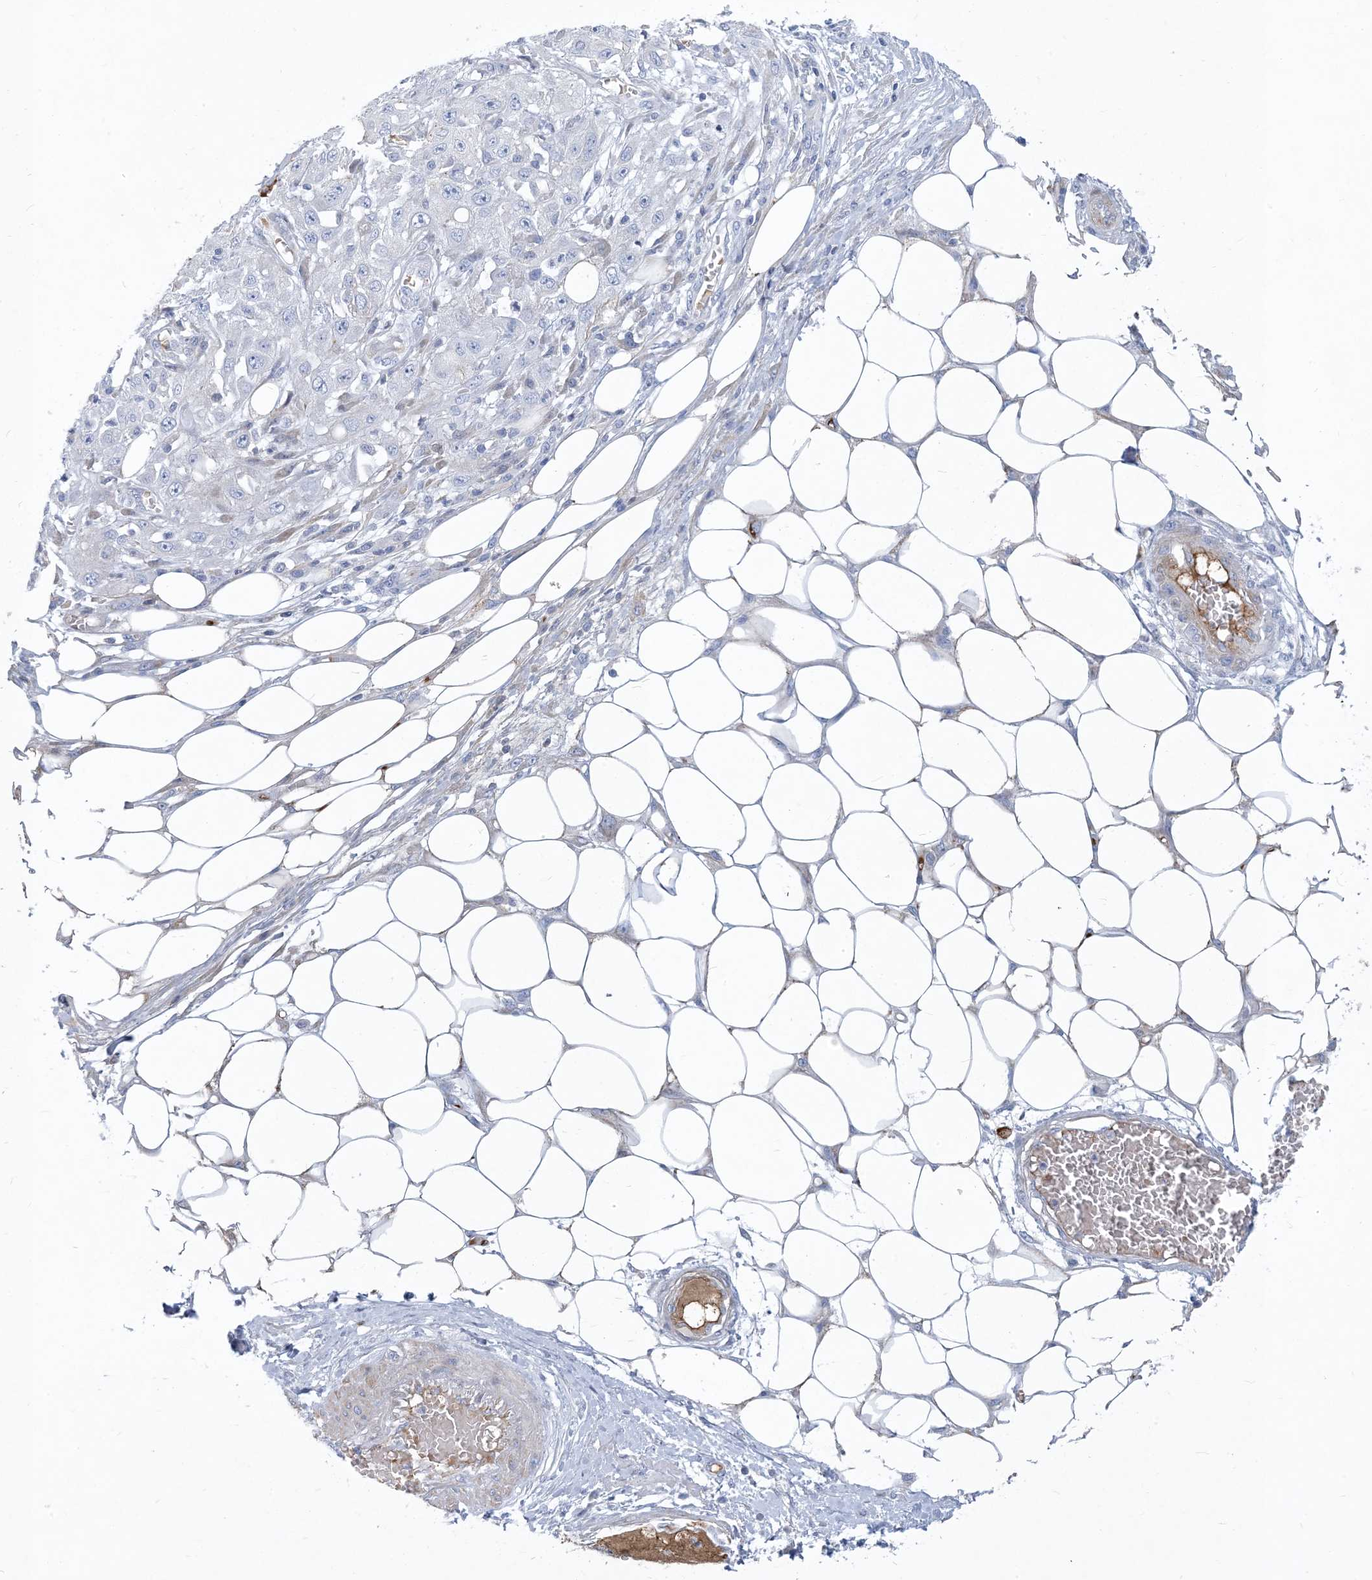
{"staining": {"intensity": "negative", "quantity": "none", "location": "none"}, "tissue": "skin cancer", "cell_type": "Tumor cells", "image_type": "cancer", "snomed": [{"axis": "morphology", "description": "Squamous cell carcinoma, NOS"}, {"axis": "morphology", "description": "Squamous cell carcinoma, metastatic, NOS"}, {"axis": "topography", "description": "Skin"}, {"axis": "topography", "description": "Lymph node"}], "caption": "Metastatic squamous cell carcinoma (skin) stained for a protein using immunohistochemistry exhibits no positivity tumor cells.", "gene": "MOXD1", "patient": {"sex": "male", "age": 75}}